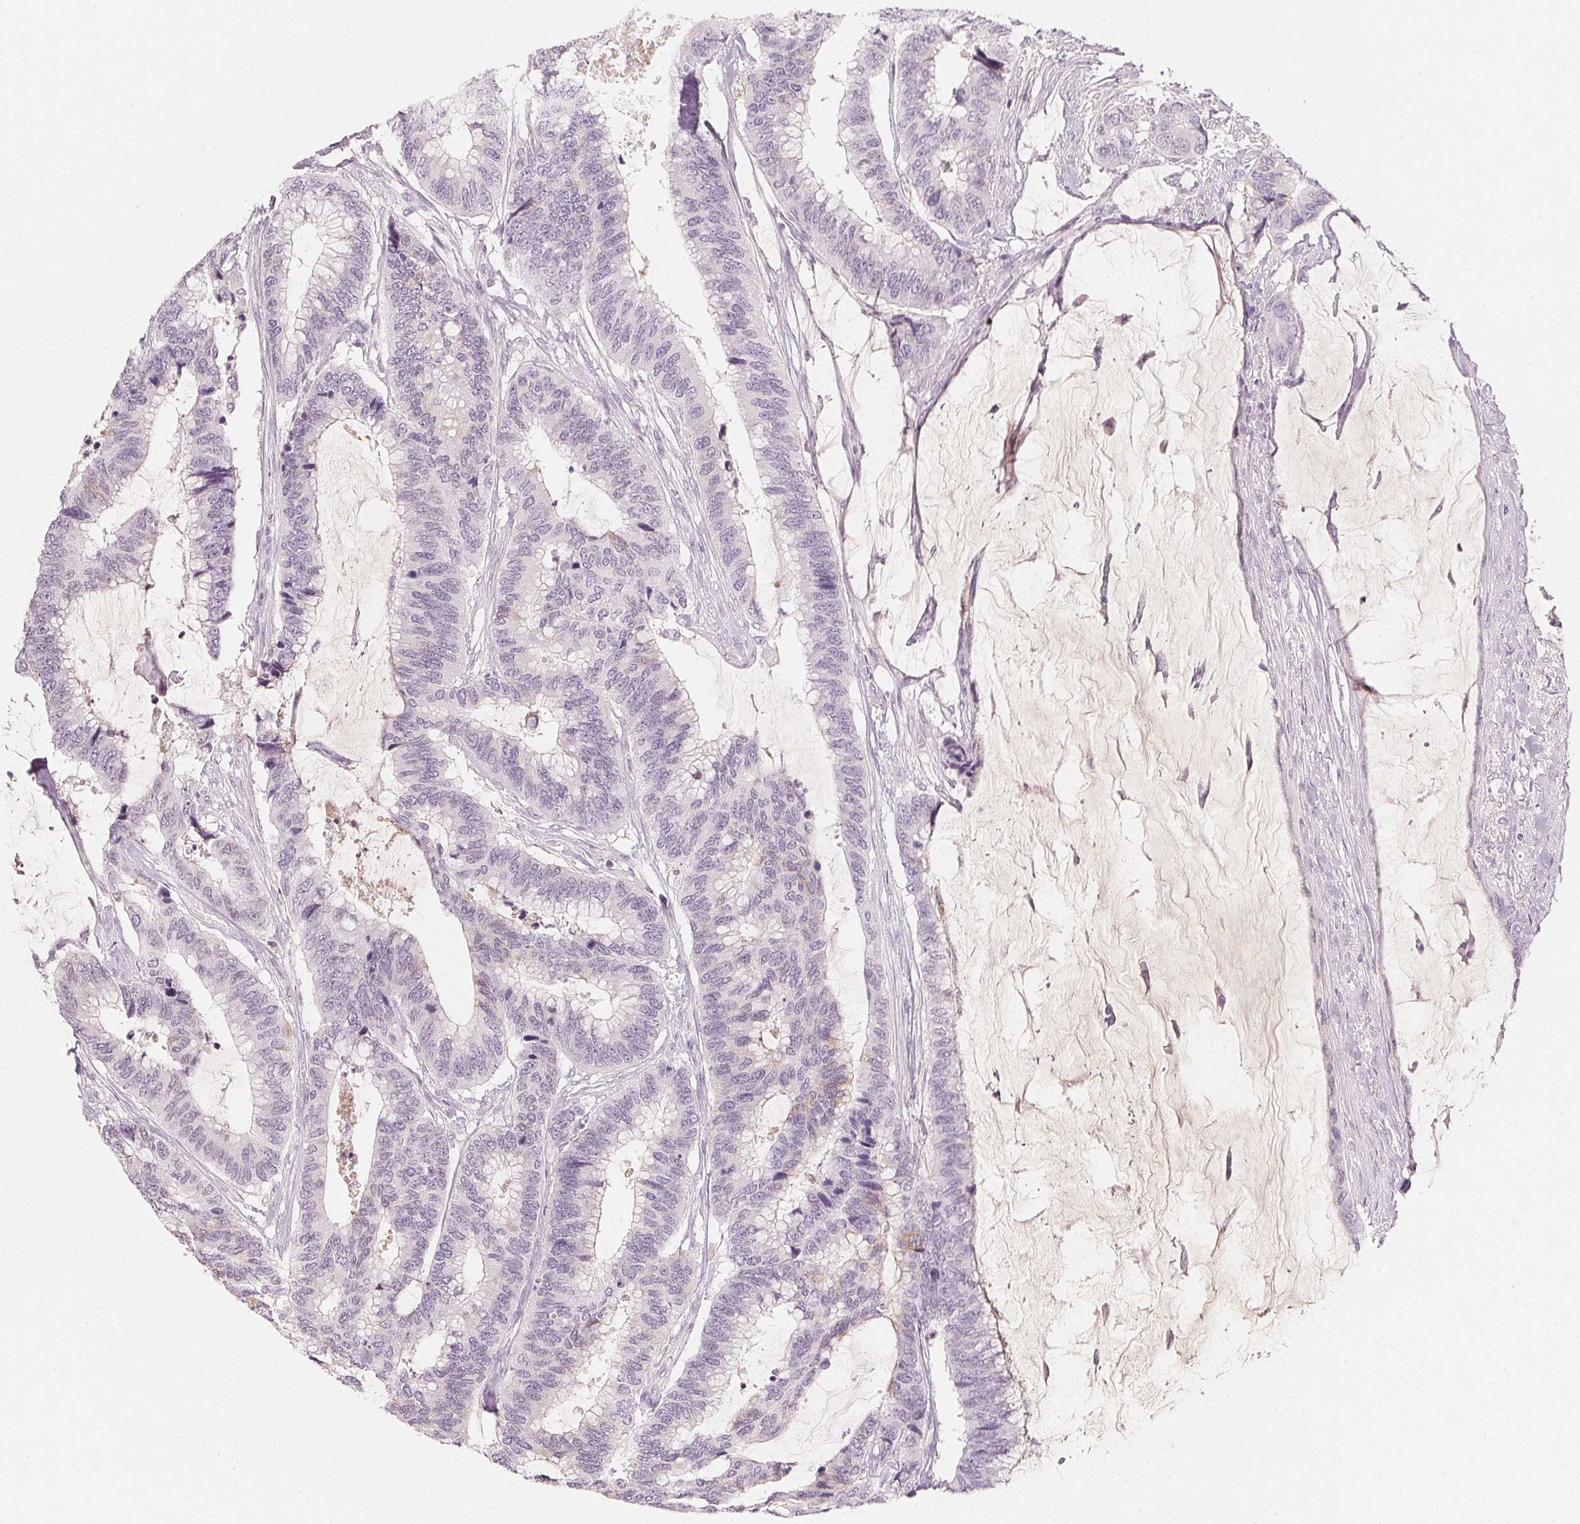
{"staining": {"intensity": "negative", "quantity": "none", "location": "none"}, "tissue": "colorectal cancer", "cell_type": "Tumor cells", "image_type": "cancer", "snomed": [{"axis": "morphology", "description": "Adenocarcinoma, NOS"}, {"axis": "topography", "description": "Rectum"}], "caption": "Immunohistochemistry photomicrograph of colorectal adenocarcinoma stained for a protein (brown), which demonstrates no expression in tumor cells.", "gene": "AFM", "patient": {"sex": "female", "age": 59}}